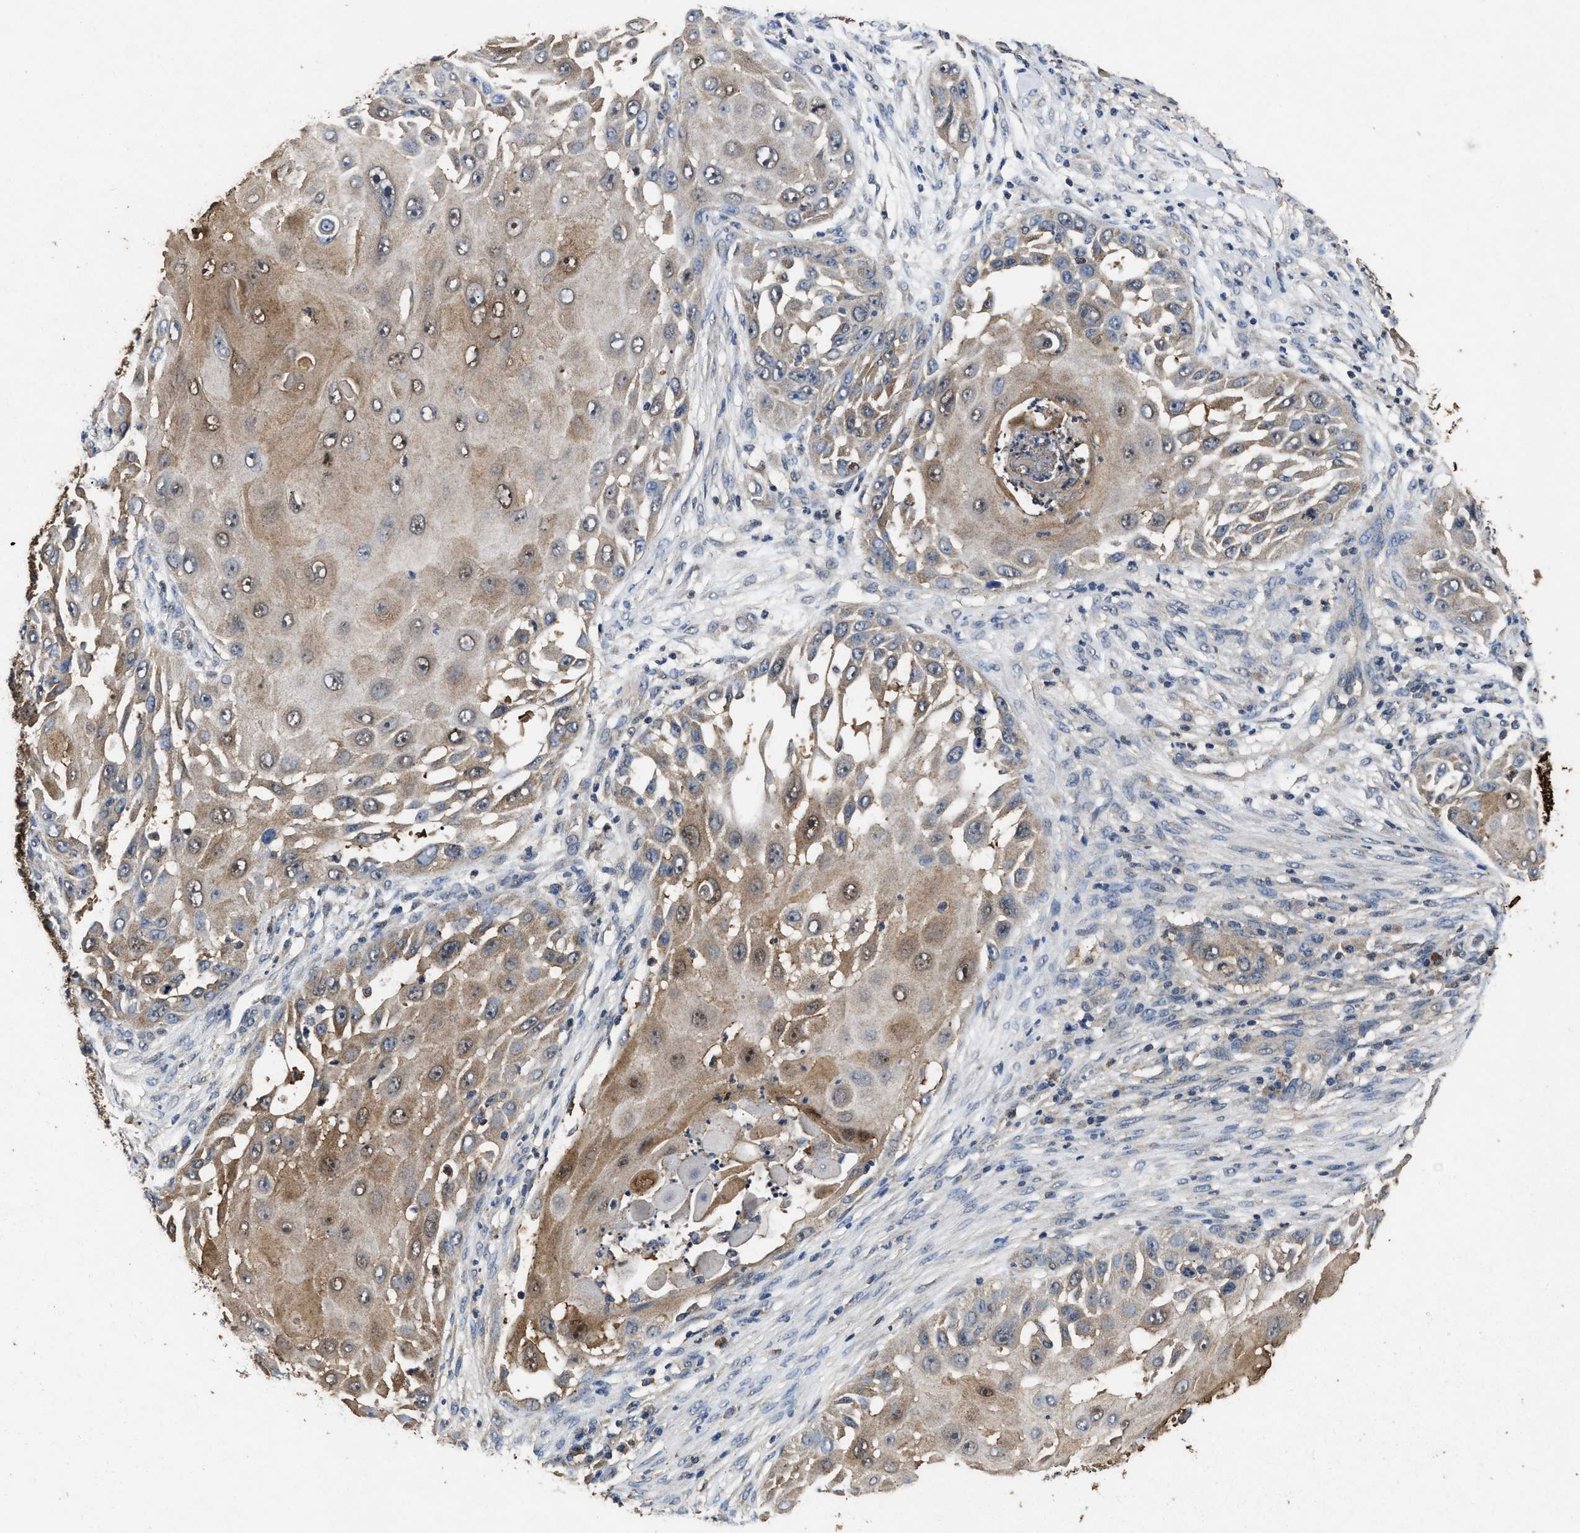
{"staining": {"intensity": "moderate", "quantity": "25%-75%", "location": "cytoplasmic/membranous,nuclear"}, "tissue": "skin cancer", "cell_type": "Tumor cells", "image_type": "cancer", "snomed": [{"axis": "morphology", "description": "Squamous cell carcinoma, NOS"}, {"axis": "topography", "description": "Skin"}], "caption": "Protein staining shows moderate cytoplasmic/membranous and nuclear positivity in approximately 25%-75% of tumor cells in skin cancer (squamous cell carcinoma).", "gene": "ACAT2", "patient": {"sex": "female", "age": 44}}